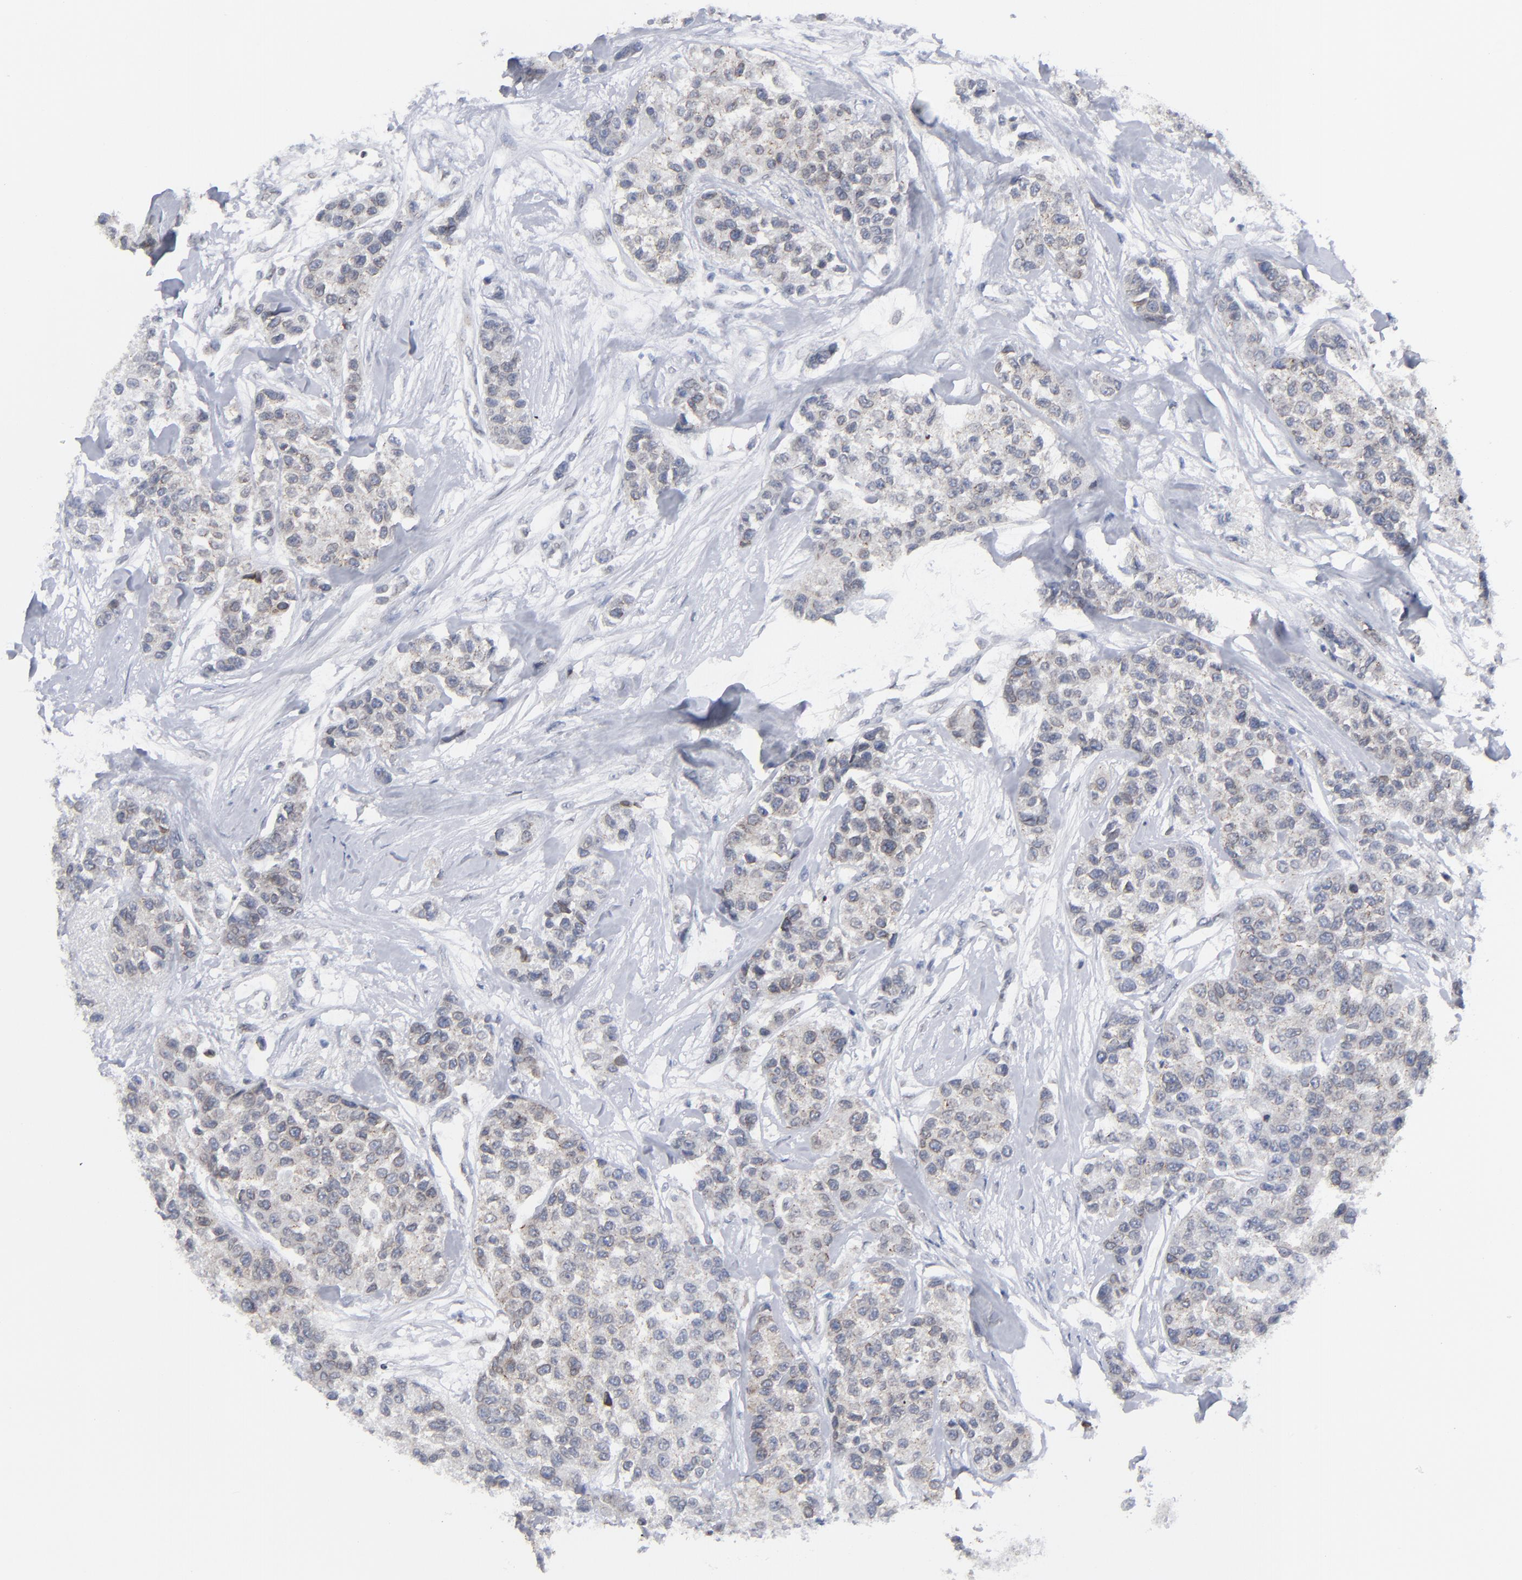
{"staining": {"intensity": "weak", "quantity": "<25%", "location": "cytoplasmic/membranous"}, "tissue": "breast cancer", "cell_type": "Tumor cells", "image_type": "cancer", "snomed": [{"axis": "morphology", "description": "Duct carcinoma"}, {"axis": "topography", "description": "Breast"}], "caption": "Breast cancer stained for a protein using immunohistochemistry (IHC) reveals no expression tumor cells.", "gene": "NUP88", "patient": {"sex": "female", "age": 51}}